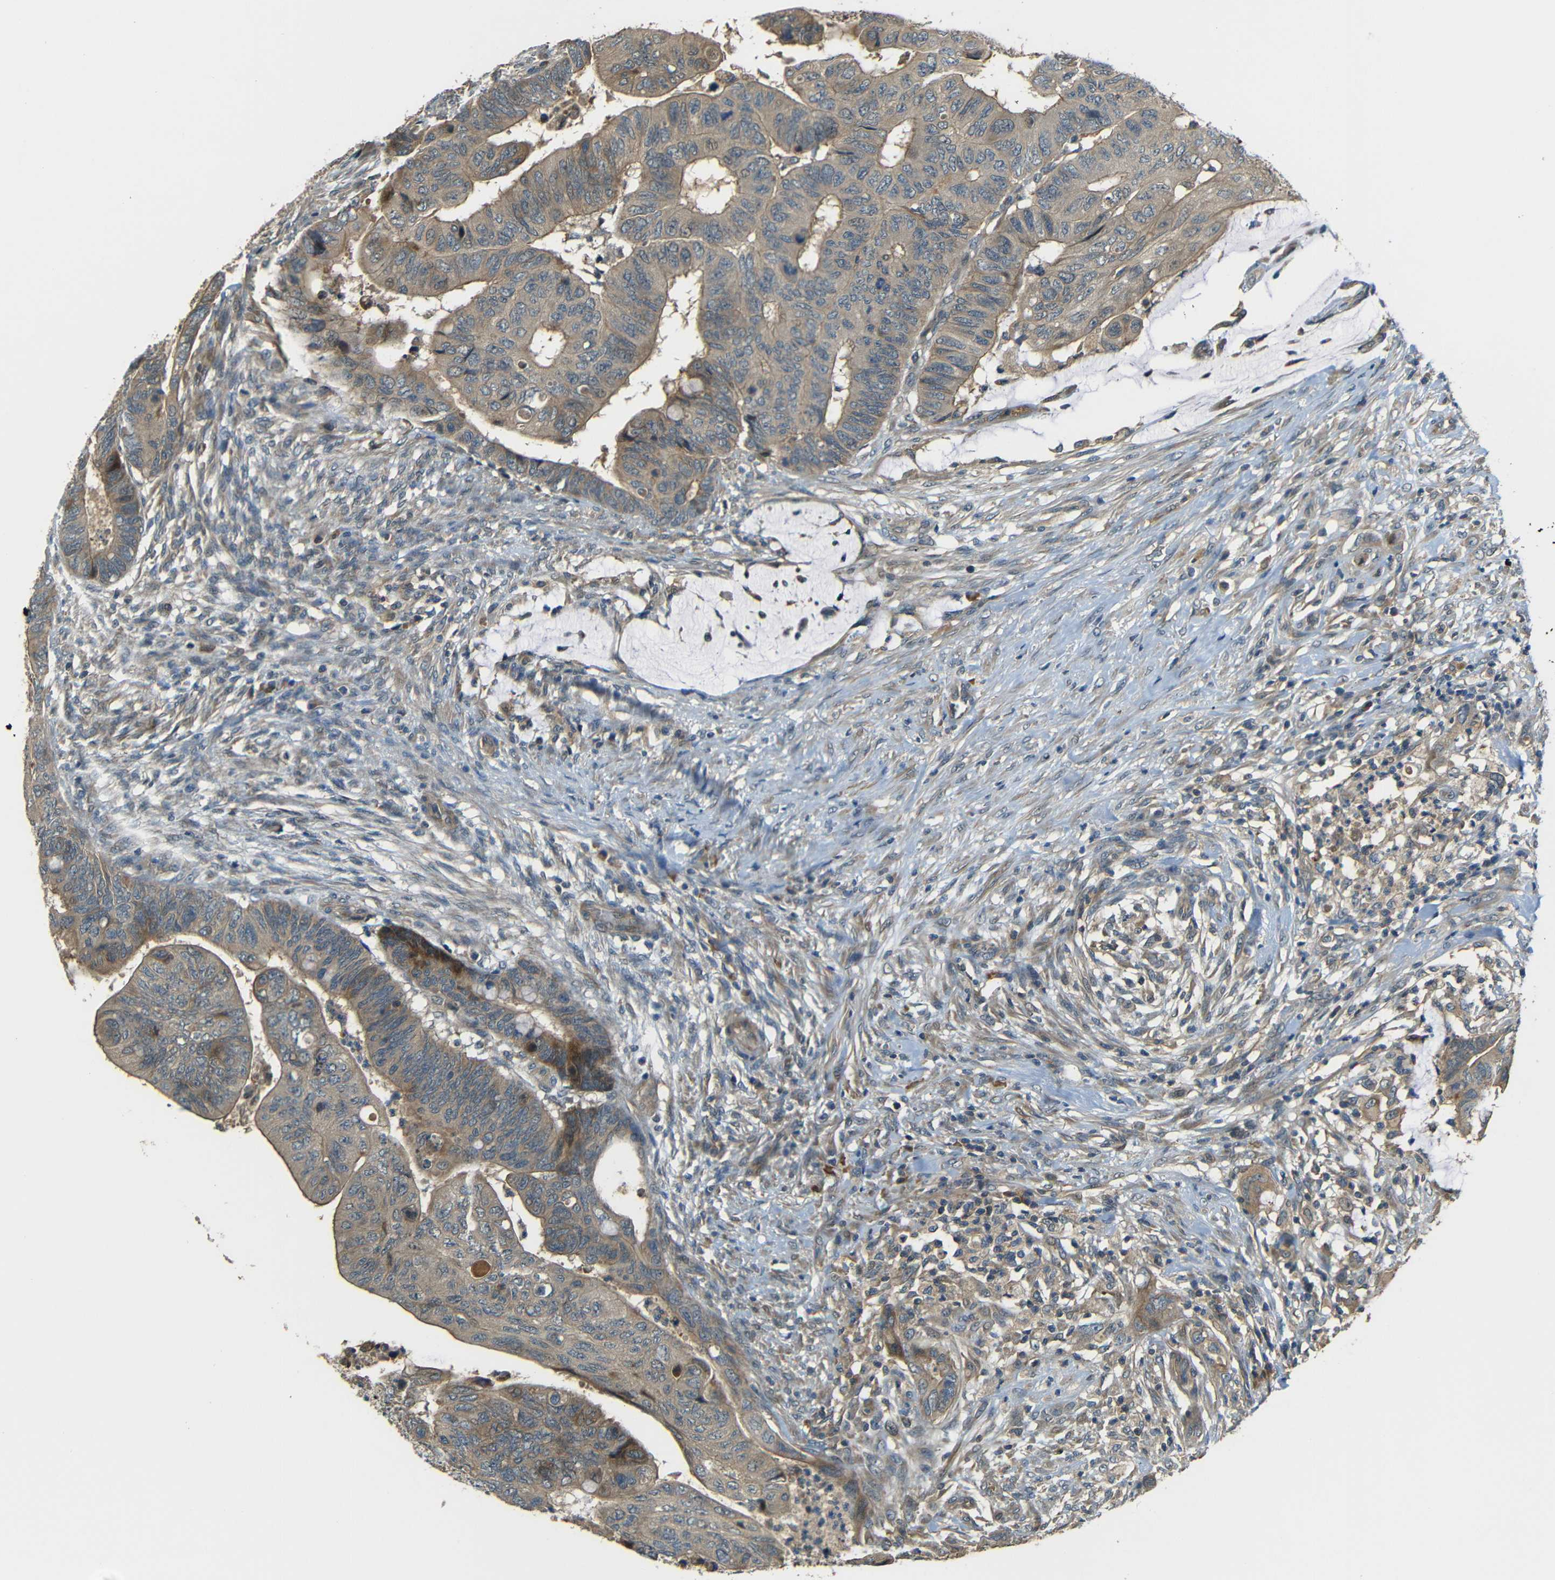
{"staining": {"intensity": "moderate", "quantity": ">75%", "location": "cytoplasmic/membranous"}, "tissue": "colorectal cancer", "cell_type": "Tumor cells", "image_type": "cancer", "snomed": [{"axis": "morphology", "description": "Normal tissue, NOS"}, {"axis": "morphology", "description": "Adenocarcinoma, NOS"}, {"axis": "topography", "description": "Rectum"}, {"axis": "topography", "description": "Peripheral nerve tissue"}], "caption": "Human colorectal cancer (adenocarcinoma) stained with a brown dye exhibits moderate cytoplasmic/membranous positive expression in about >75% of tumor cells.", "gene": "FNDC3A", "patient": {"sex": "male", "age": 92}}